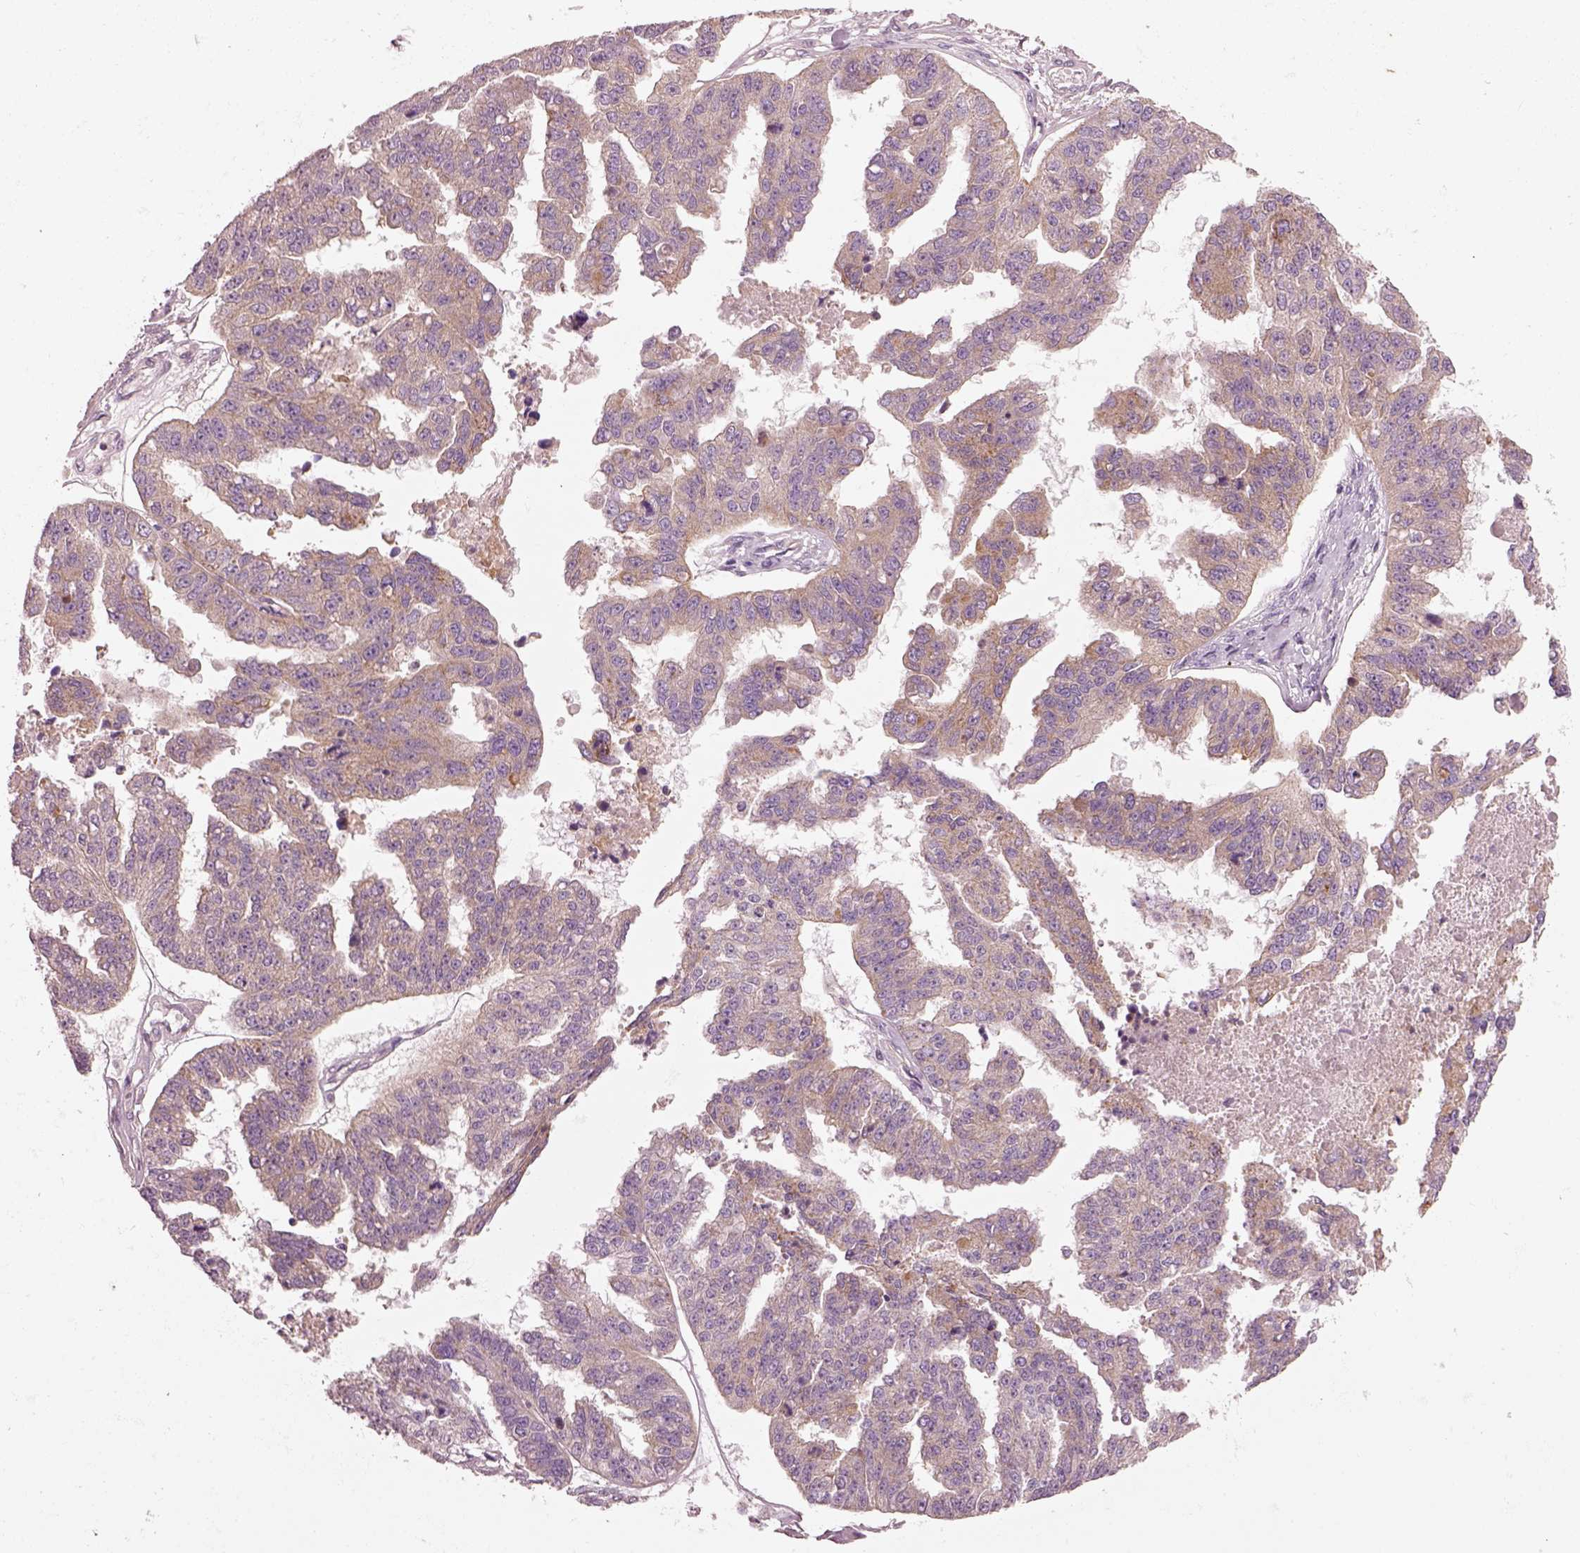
{"staining": {"intensity": "weak", "quantity": "<25%", "location": "cytoplasmic/membranous"}, "tissue": "ovarian cancer", "cell_type": "Tumor cells", "image_type": "cancer", "snomed": [{"axis": "morphology", "description": "Cystadenocarcinoma, serous, NOS"}, {"axis": "topography", "description": "Ovary"}], "caption": "This is an IHC histopathology image of ovarian cancer (serous cystadenocarcinoma). There is no expression in tumor cells.", "gene": "CAD", "patient": {"sex": "female", "age": 58}}